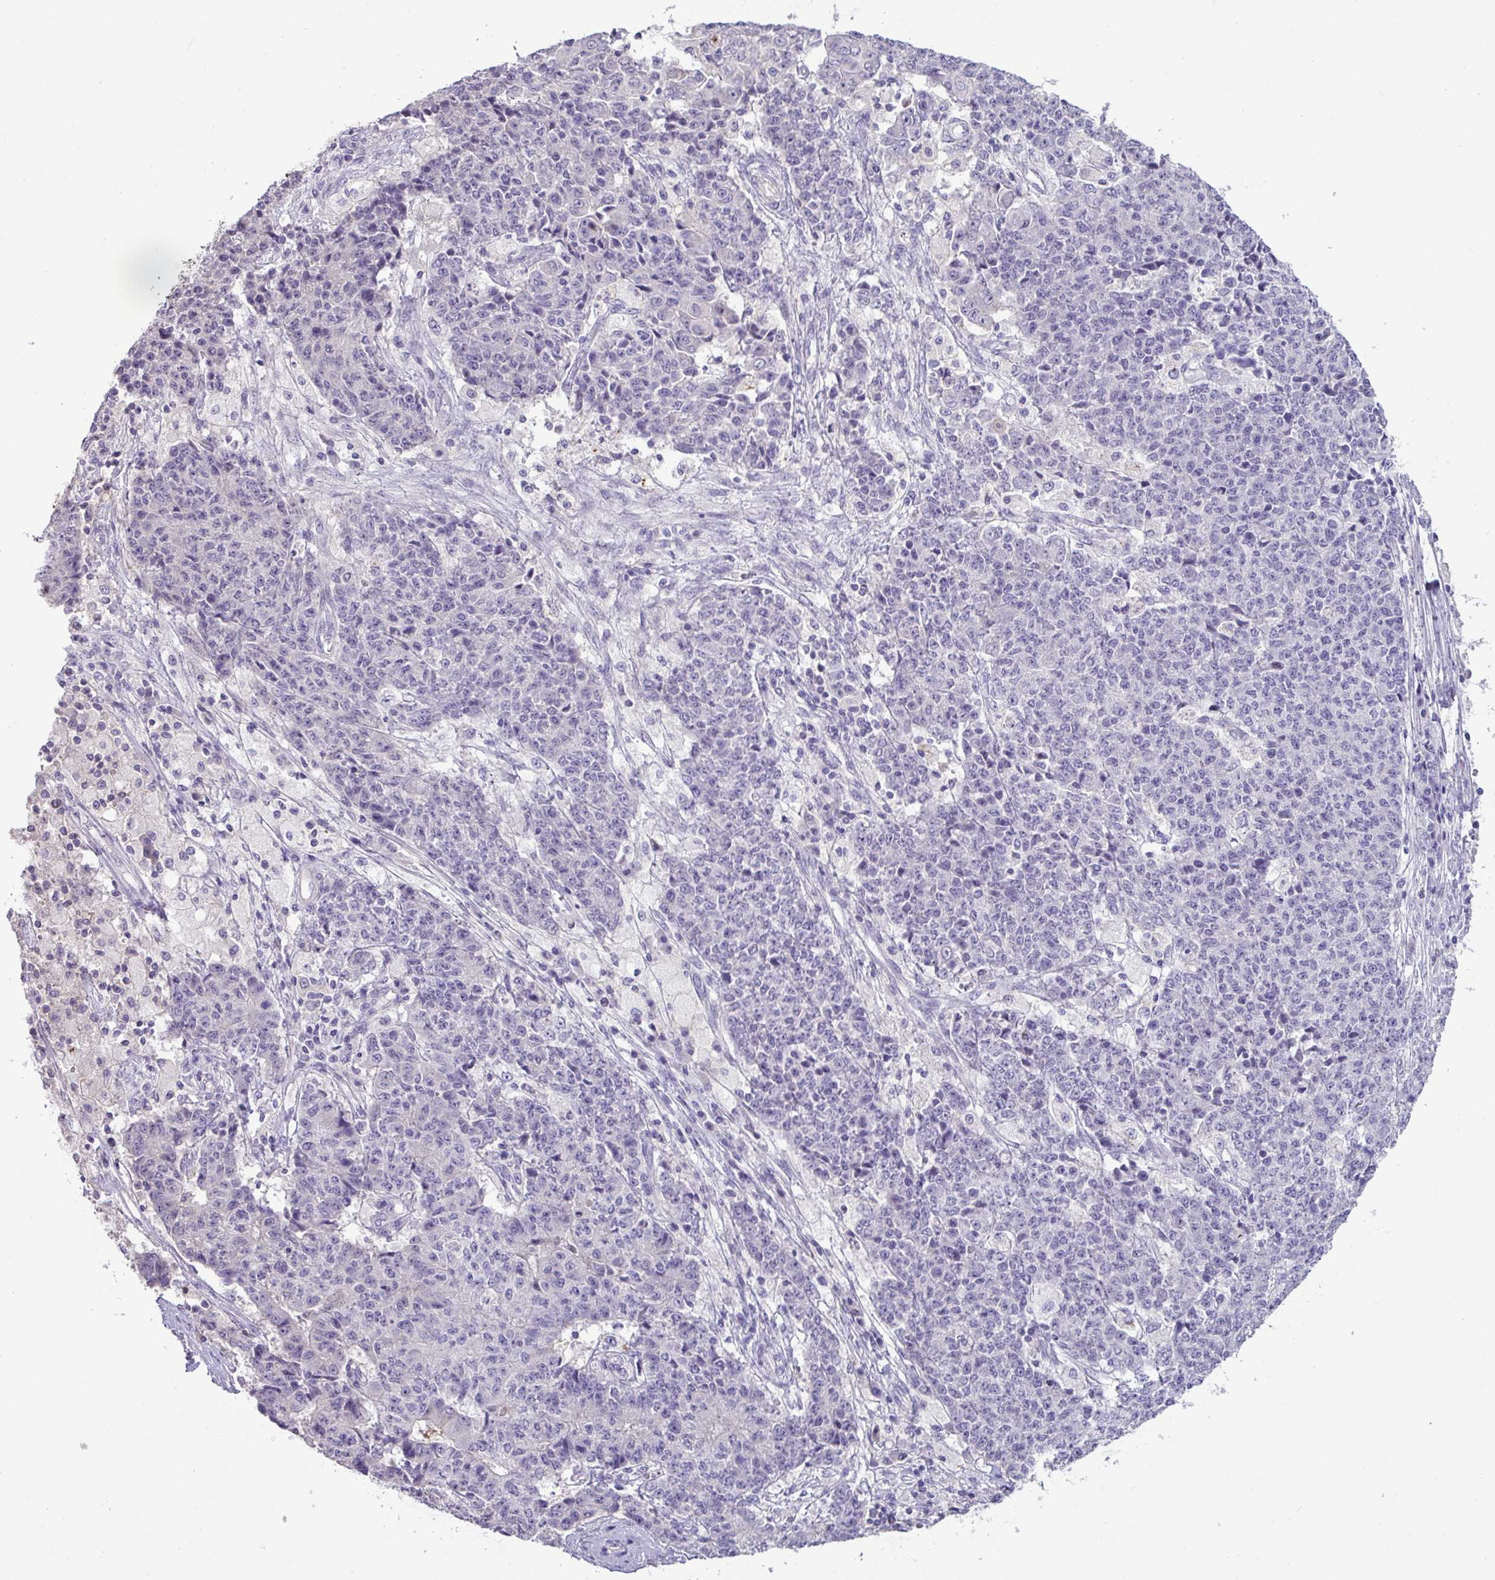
{"staining": {"intensity": "negative", "quantity": "none", "location": "none"}, "tissue": "ovarian cancer", "cell_type": "Tumor cells", "image_type": "cancer", "snomed": [{"axis": "morphology", "description": "Carcinoma, endometroid"}, {"axis": "topography", "description": "Ovary"}], "caption": "IHC photomicrograph of neoplastic tissue: endometroid carcinoma (ovarian) stained with DAB (3,3'-diaminobenzidine) reveals no significant protein staining in tumor cells.", "gene": "PNLDC1", "patient": {"sex": "female", "age": 42}}